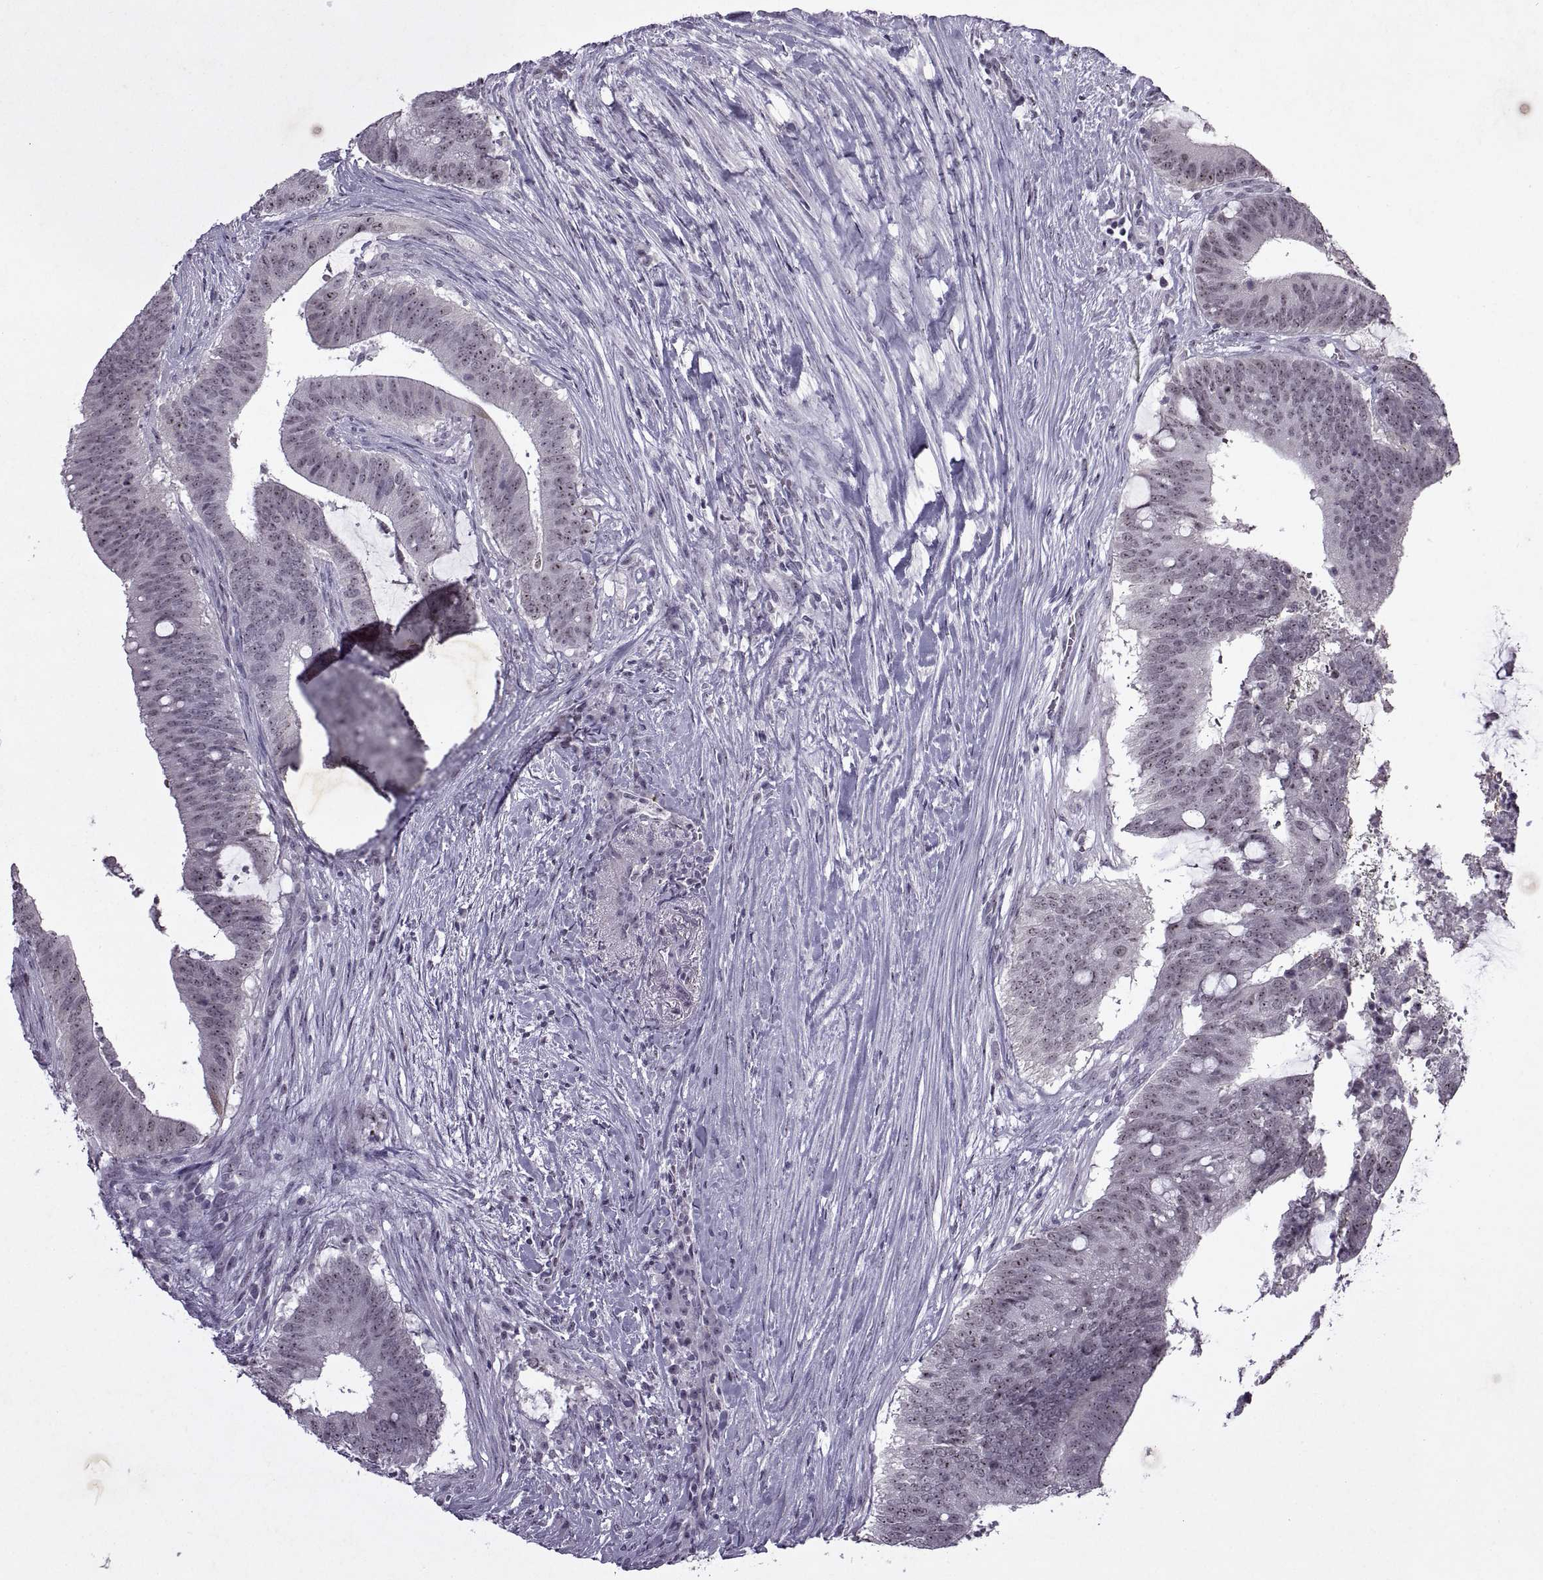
{"staining": {"intensity": "moderate", "quantity": "25%-75%", "location": "nuclear"}, "tissue": "colorectal cancer", "cell_type": "Tumor cells", "image_type": "cancer", "snomed": [{"axis": "morphology", "description": "Adenocarcinoma, NOS"}, {"axis": "topography", "description": "Colon"}], "caption": "This photomicrograph demonstrates IHC staining of colorectal cancer, with medium moderate nuclear expression in about 25%-75% of tumor cells.", "gene": "SINHCAF", "patient": {"sex": "female", "age": 43}}